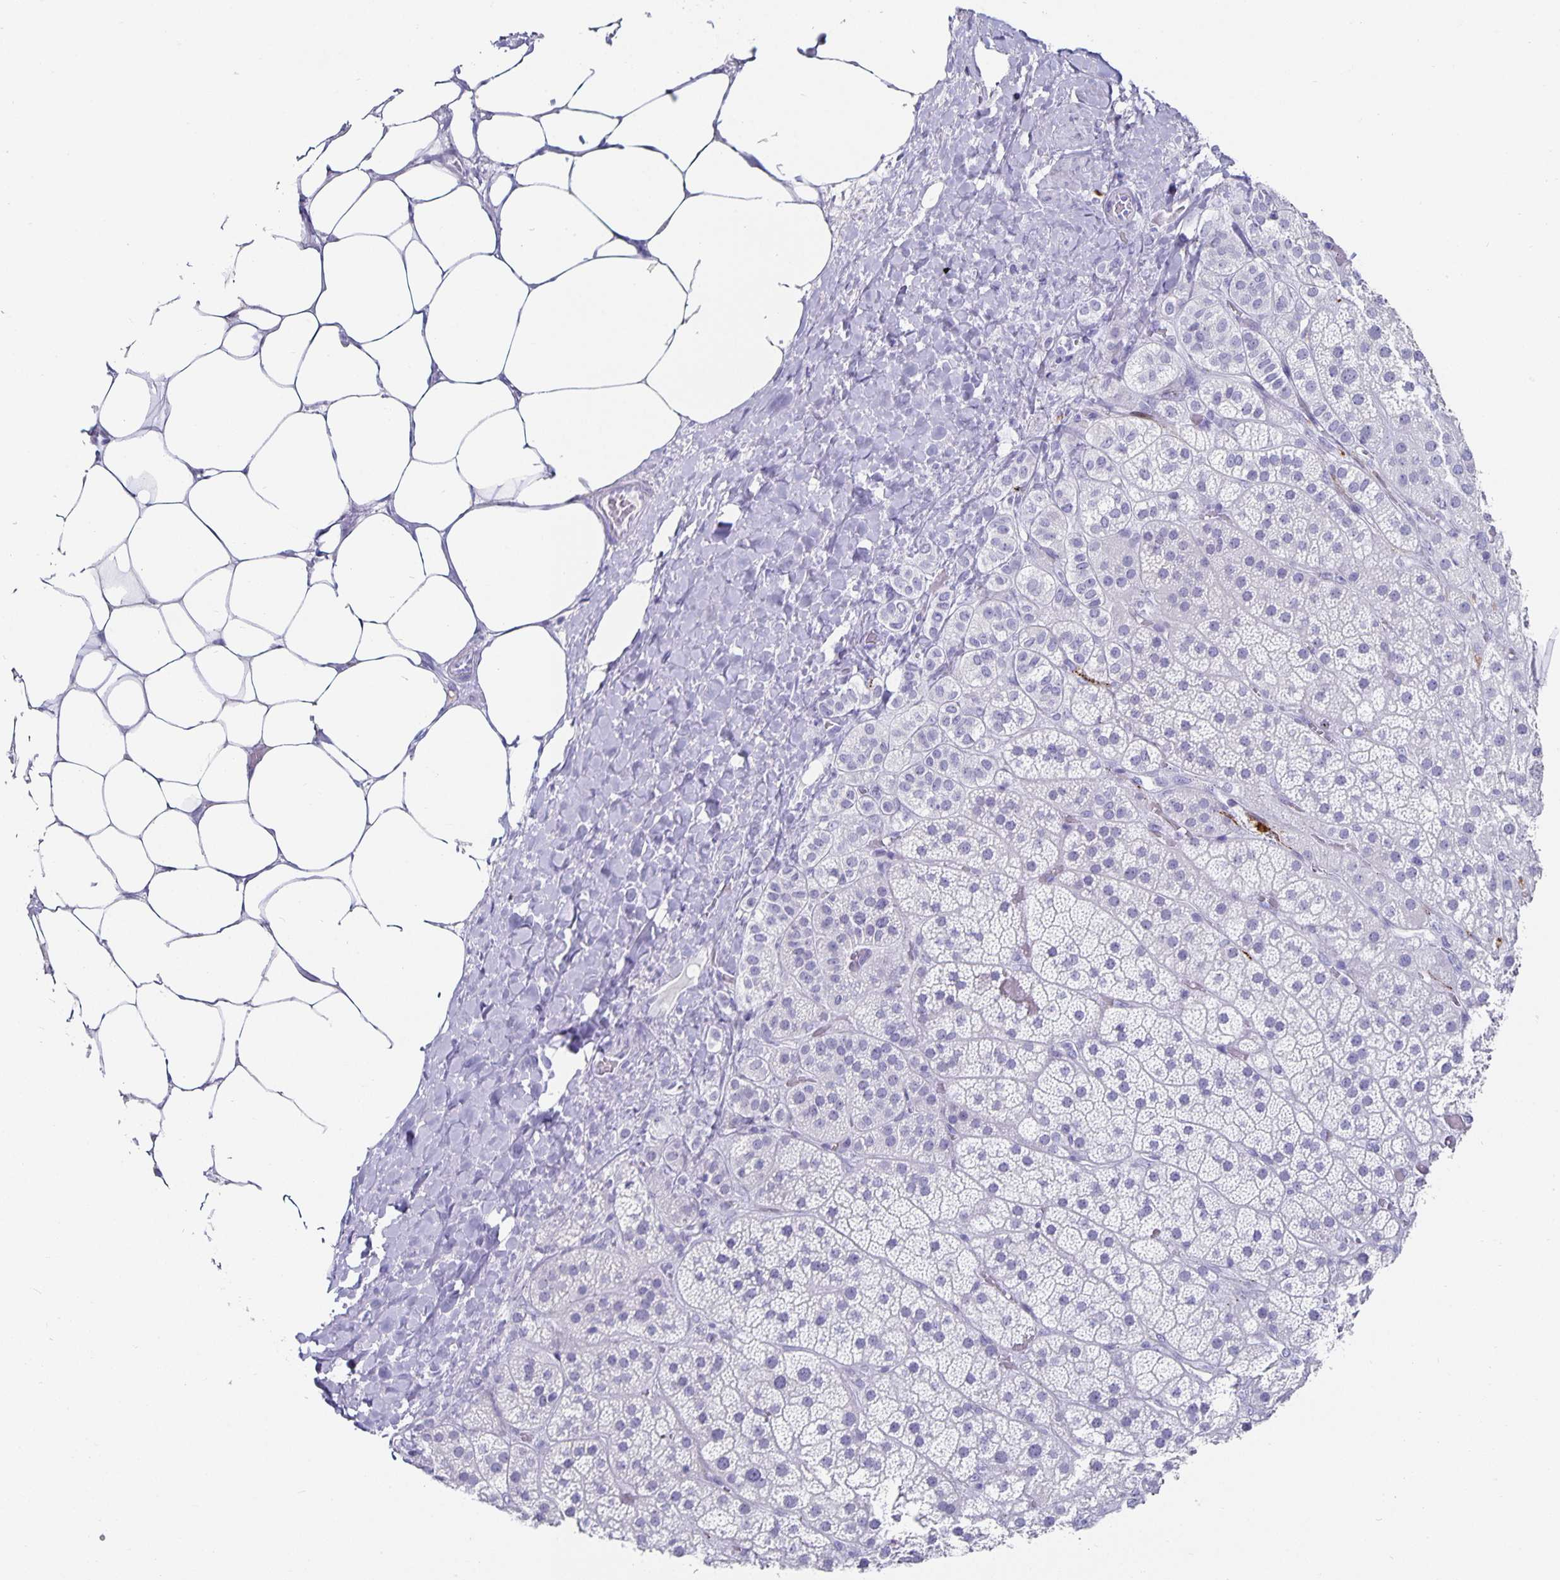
{"staining": {"intensity": "moderate", "quantity": "<25%", "location": "cytoplasmic/membranous"}, "tissue": "adrenal gland", "cell_type": "Glandular cells", "image_type": "normal", "snomed": [{"axis": "morphology", "description": "Normal tissue, NOS"}, {"axis": "topography", "description": "Adrenal gland"}], "caption": "Immunohistochemical staining of normal human adrenal gland displays low levels of moderate cytoplasmic/membranous expression in about <25% of glandular cells. The staining was performed using DAB to visualize the protein expression in brown, while the nuclei were stained in blue with hematoxylin (Magnification: 20x).", "gene": "CHGA", "patient": {"sex": "male", "age": 57}}